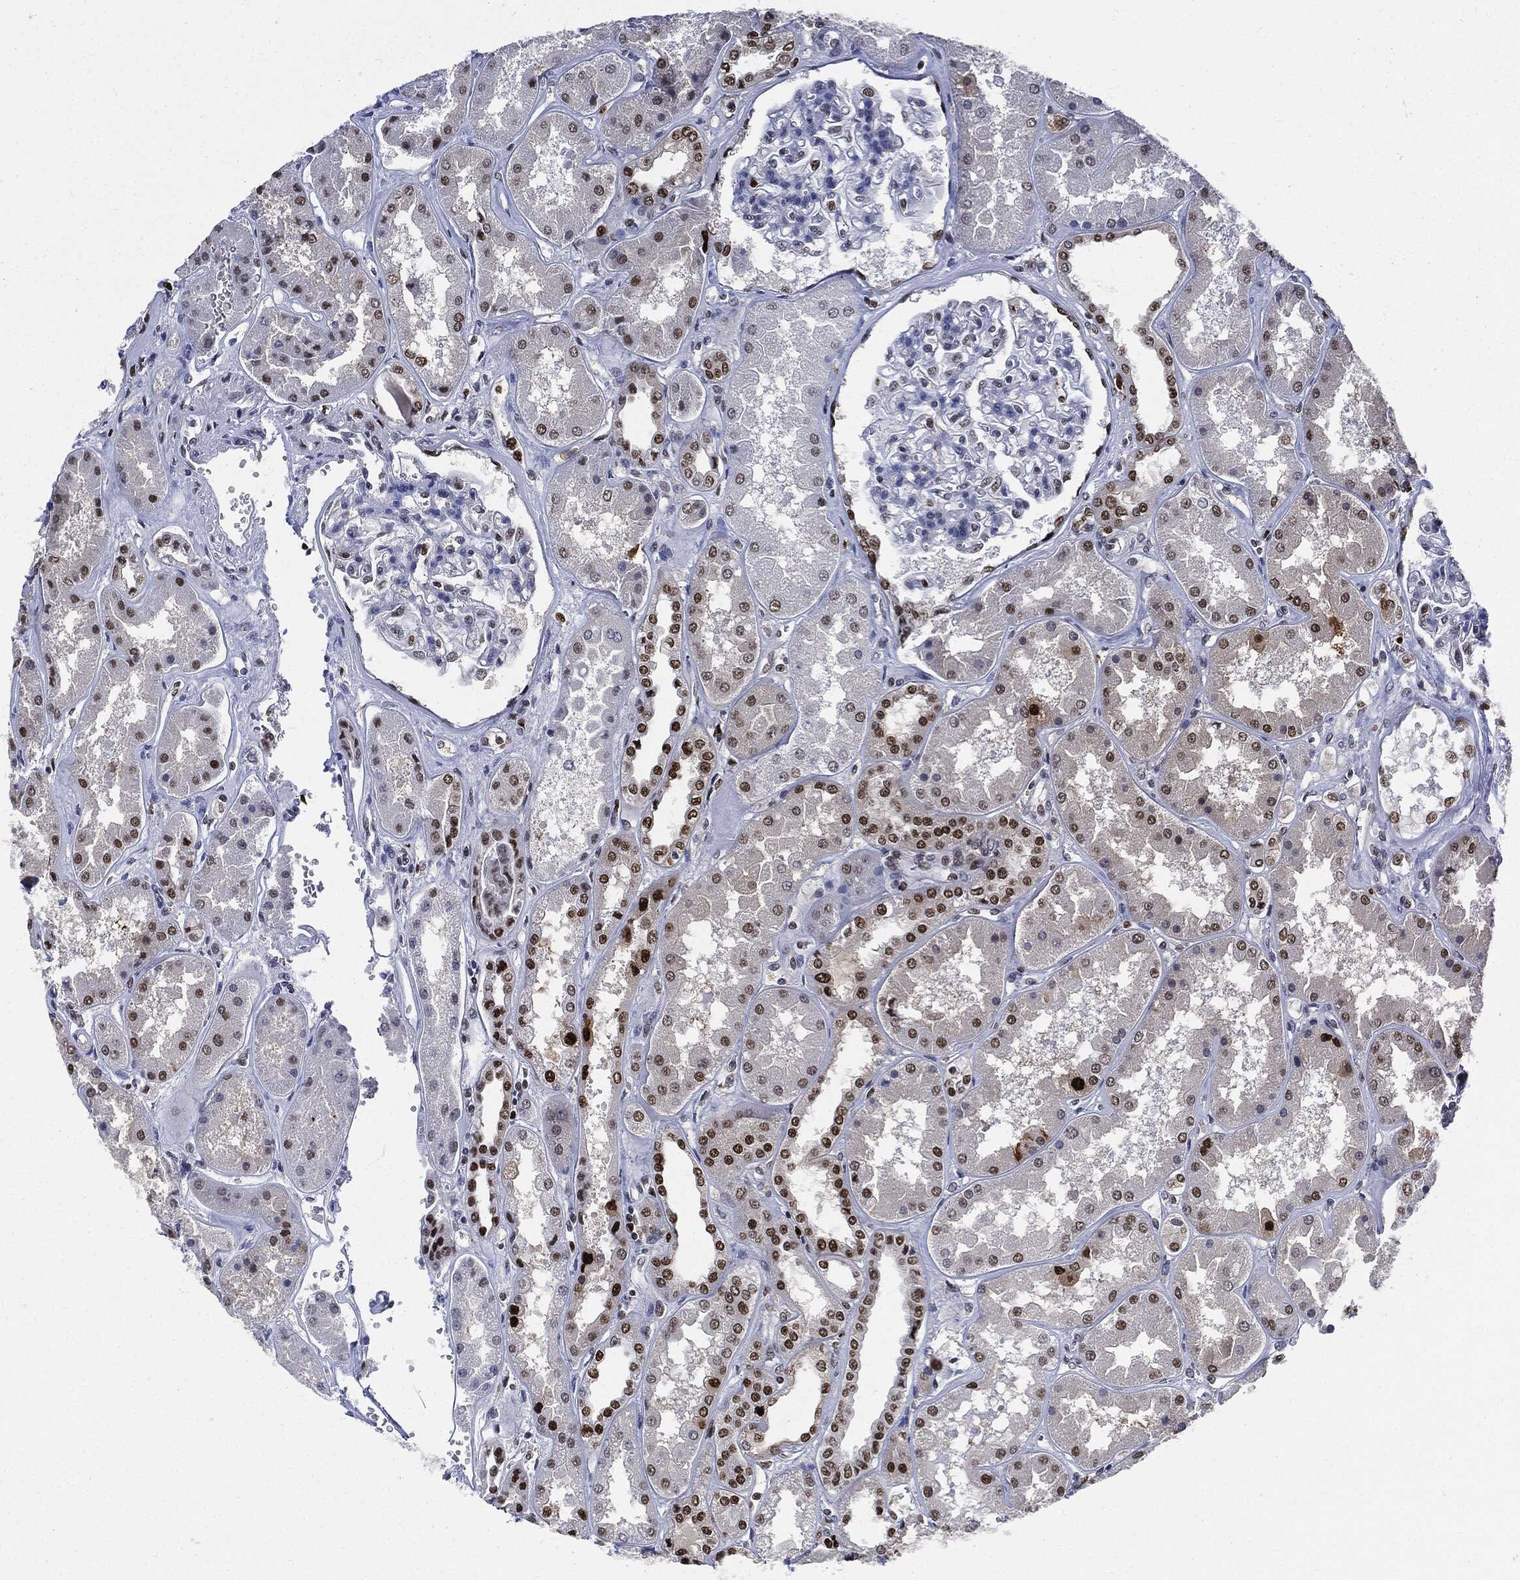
{"staining": {"intensity": "strong", "quantity": "<25%", "location": "nuclear"}, "tissue": "kidney", "cell_type": "Cells in glomeruli", "image_type": "normal", "snomed": [{"axis": "morphology", "description": "Normal tissue, NOS"}, {"axis": "topography", "description": "Kidney"}], "caption": "Protein analysis of normal kidney displays strong nuclear positivity in about <25% of cells in glomeruli. (DAB = brown stain, brightfield microscopy at high magnification).", "gene": "PCNA", "patient": {"sex": "female", "age": 56}}